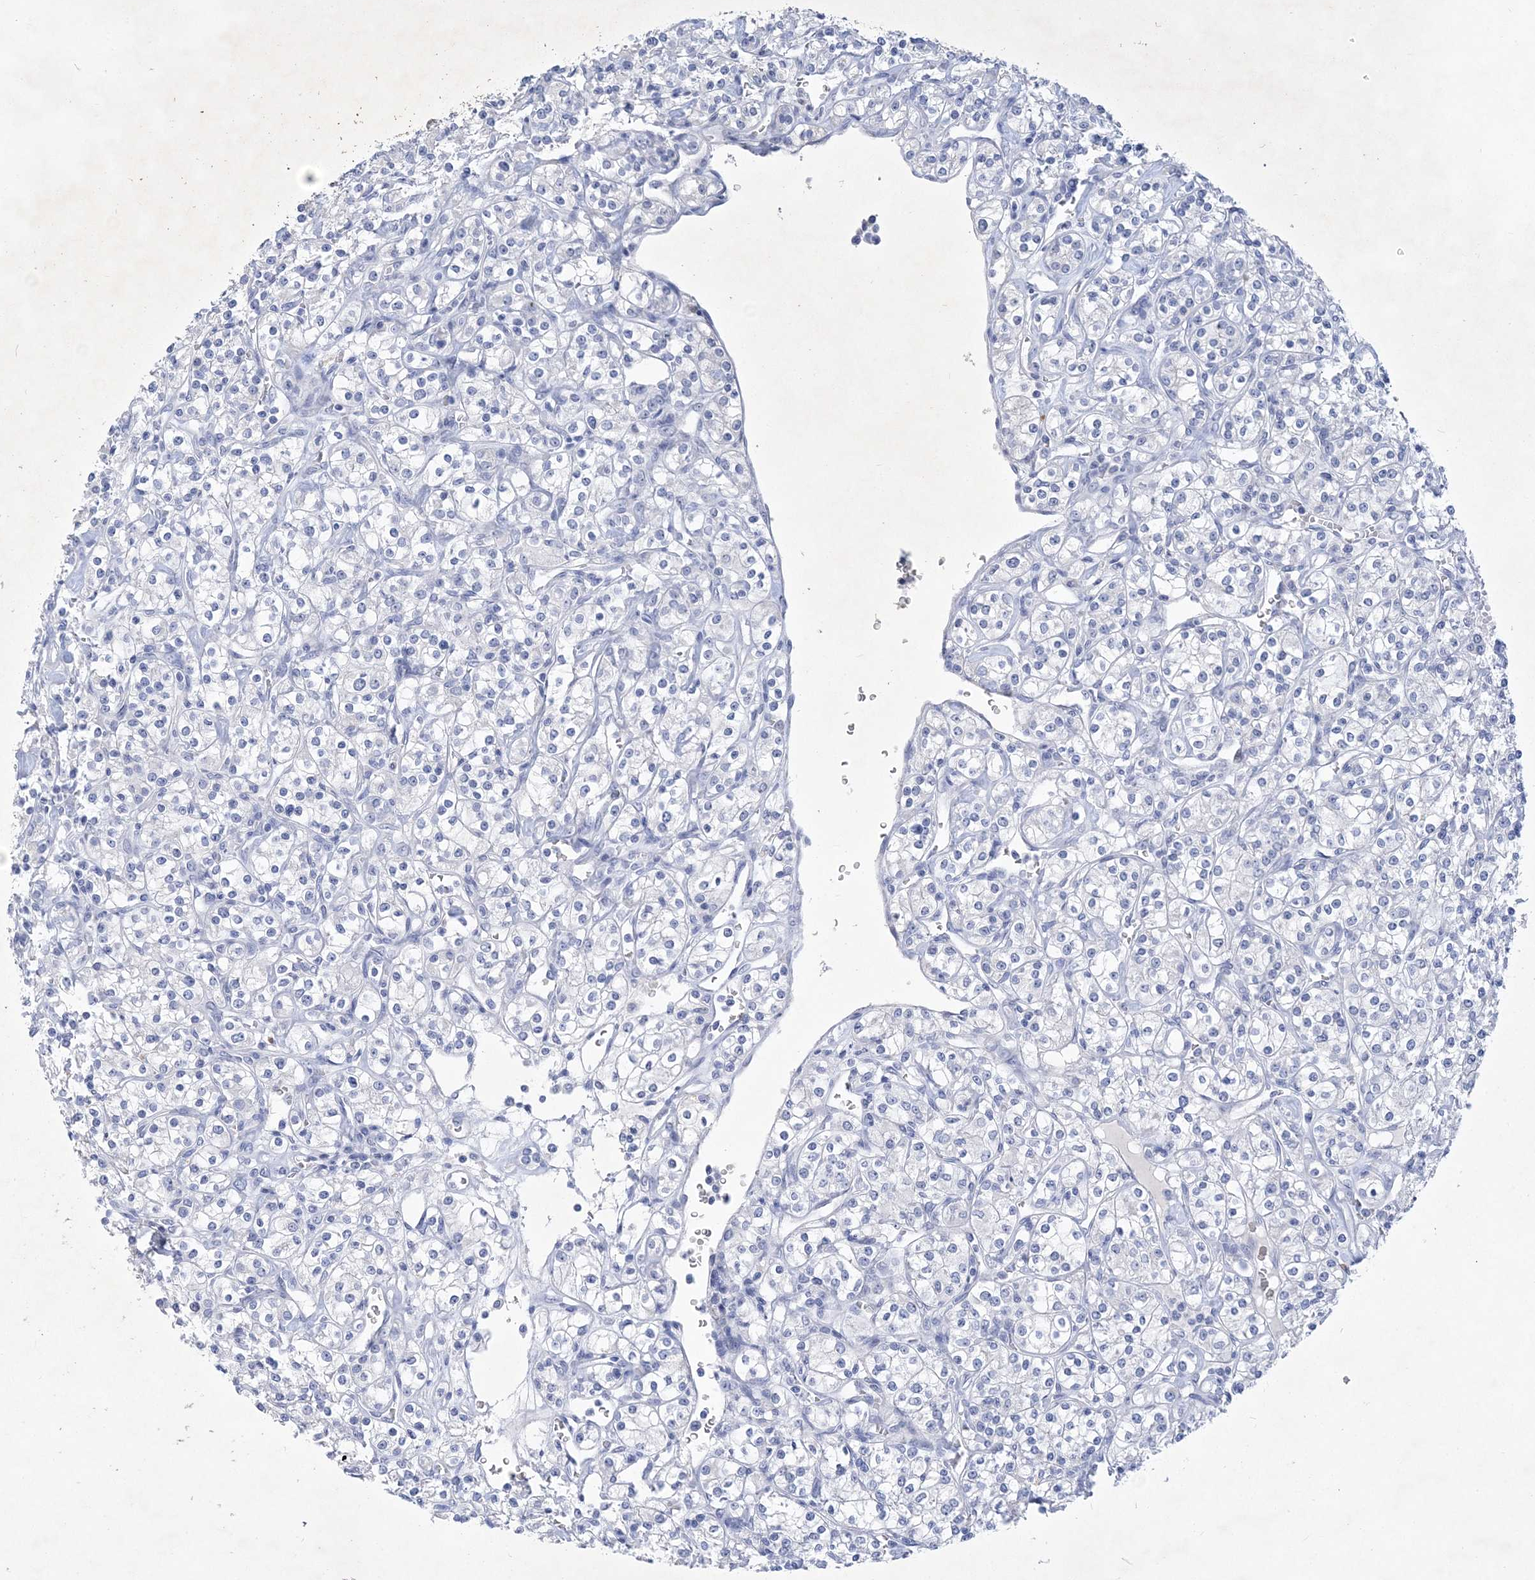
{"staining": {"intensity": "negative", "quantity": "none", "location": "none"}, "tissue": "renal cancer", "cell_type": "Tumor cells", "image_type": "cancer", "snomed": [{"axis": "morphology", "description": "Adenocarcinoma, NOS"}, {"axis": "topography", "description": "Kidney"}], "caption": "Immunohistochemistry image of renal cancer (adenocarcinoma) stained for a protein (brown), which displays no positivity in tumor cells. The staining was performed using DAB to visualize the protein expression in brown, while the nuclei were stained in blue with hematoxylin (Magnification: 20x).", "gene": "COPS8", "patient": {"sex": "male", "age": 77}}